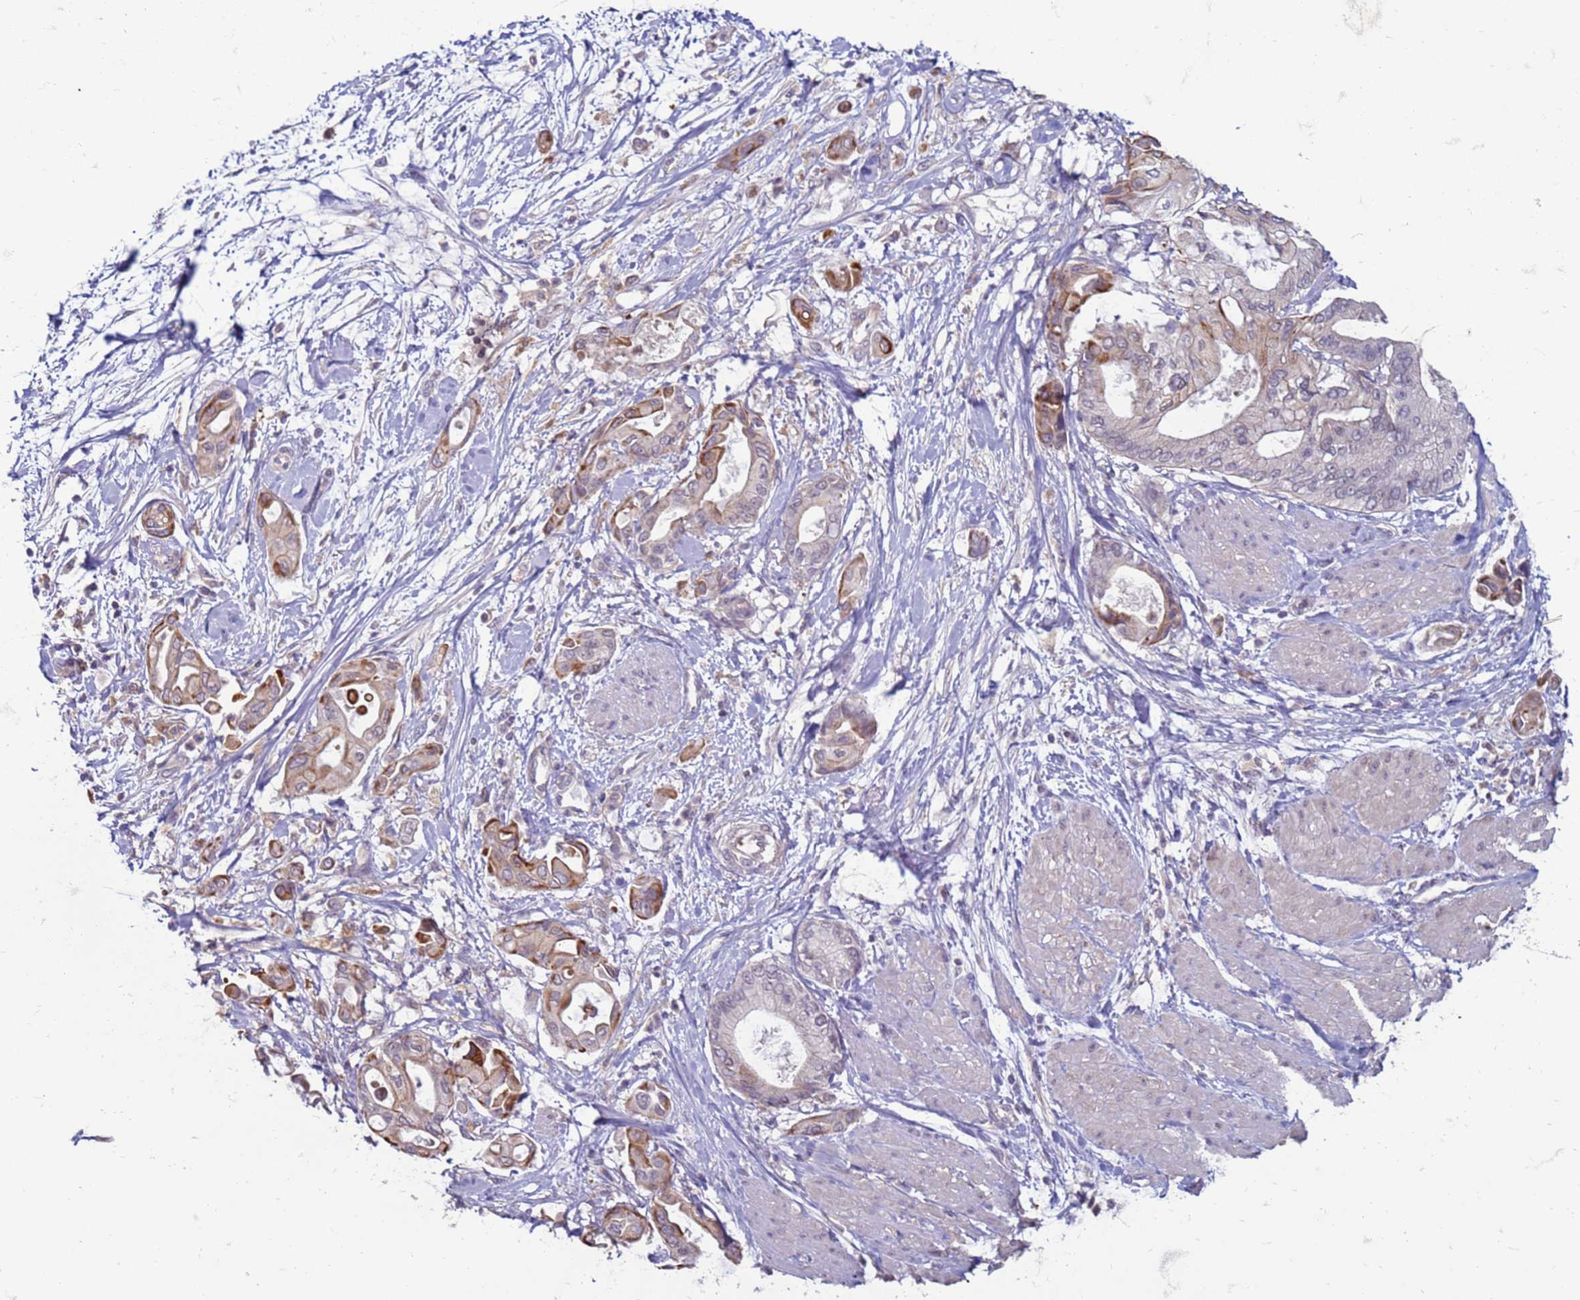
{"staining": {"intensity": "moderate", "quantity": "<25%", "location": "cytoplasmic/membranous"}, "tissue": "pancreatic cancer", "cell_type": "Tumor cells", "image_type": "cancer", "snomed": [{"axis": "morphology", "description": "Adenocarcinoma, NOS"}, {"axis": "morphology", "description": "Adenocarcinoma, metastatic, NOS"}, {"axis": "topography", "description": "Lymph node"}, {"axis": "topography", "description": "Pancreas"}, {"axis": "topography", "description": "Duodenum"}], "caption": "Immunohistochemical staining of pancreatic cancer (metastatic adenocarcinoma) reveals moderate cytoplasmic/membranous protein staining in approximately <25% of tumor cells.", "gene": "SLC15A3", "patient": {"sex": "female", "age": 64}}